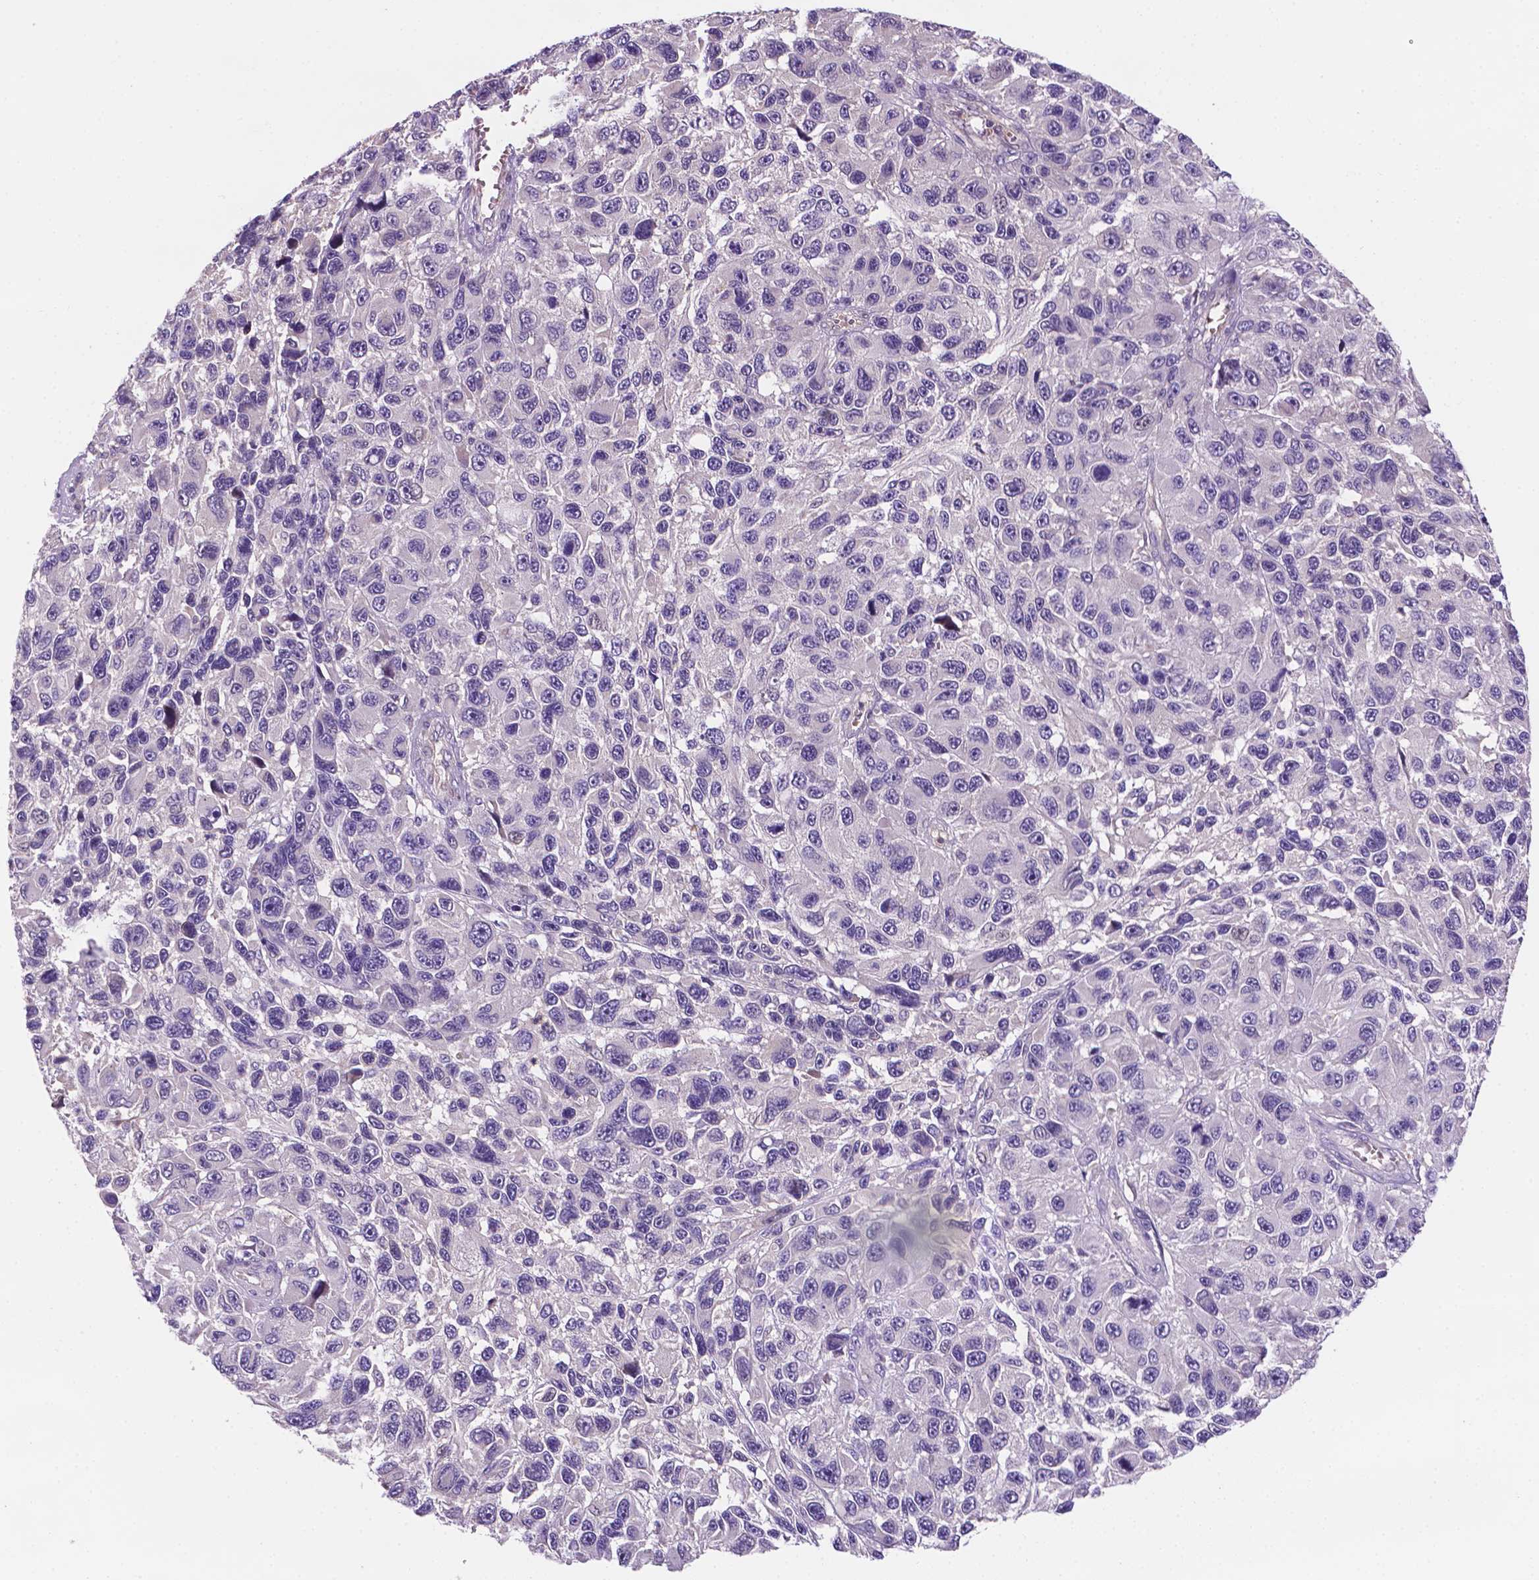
{"staining": {"intensity": "negative", "quantity": "none", "location": "none"}, "tissue": "melanoma", "cell_type": "Tumor cells", "image_type": "cancer", "snomed": [{"axis": "morphology", "description": "Malignant melanoma, NOS"}, {"axis": "topography", "description": "Skin"}], "caption": "Melanoma was stained to show a protein in brown. There is no significant positivity in tumor cells. (DAB (3,3'-diaminobenzidine) immunohistochemistry (IHC) with hematoxylin counter stain).", "gene": "TM4SF20", "patient": {"sex": "male", "age": 53}}